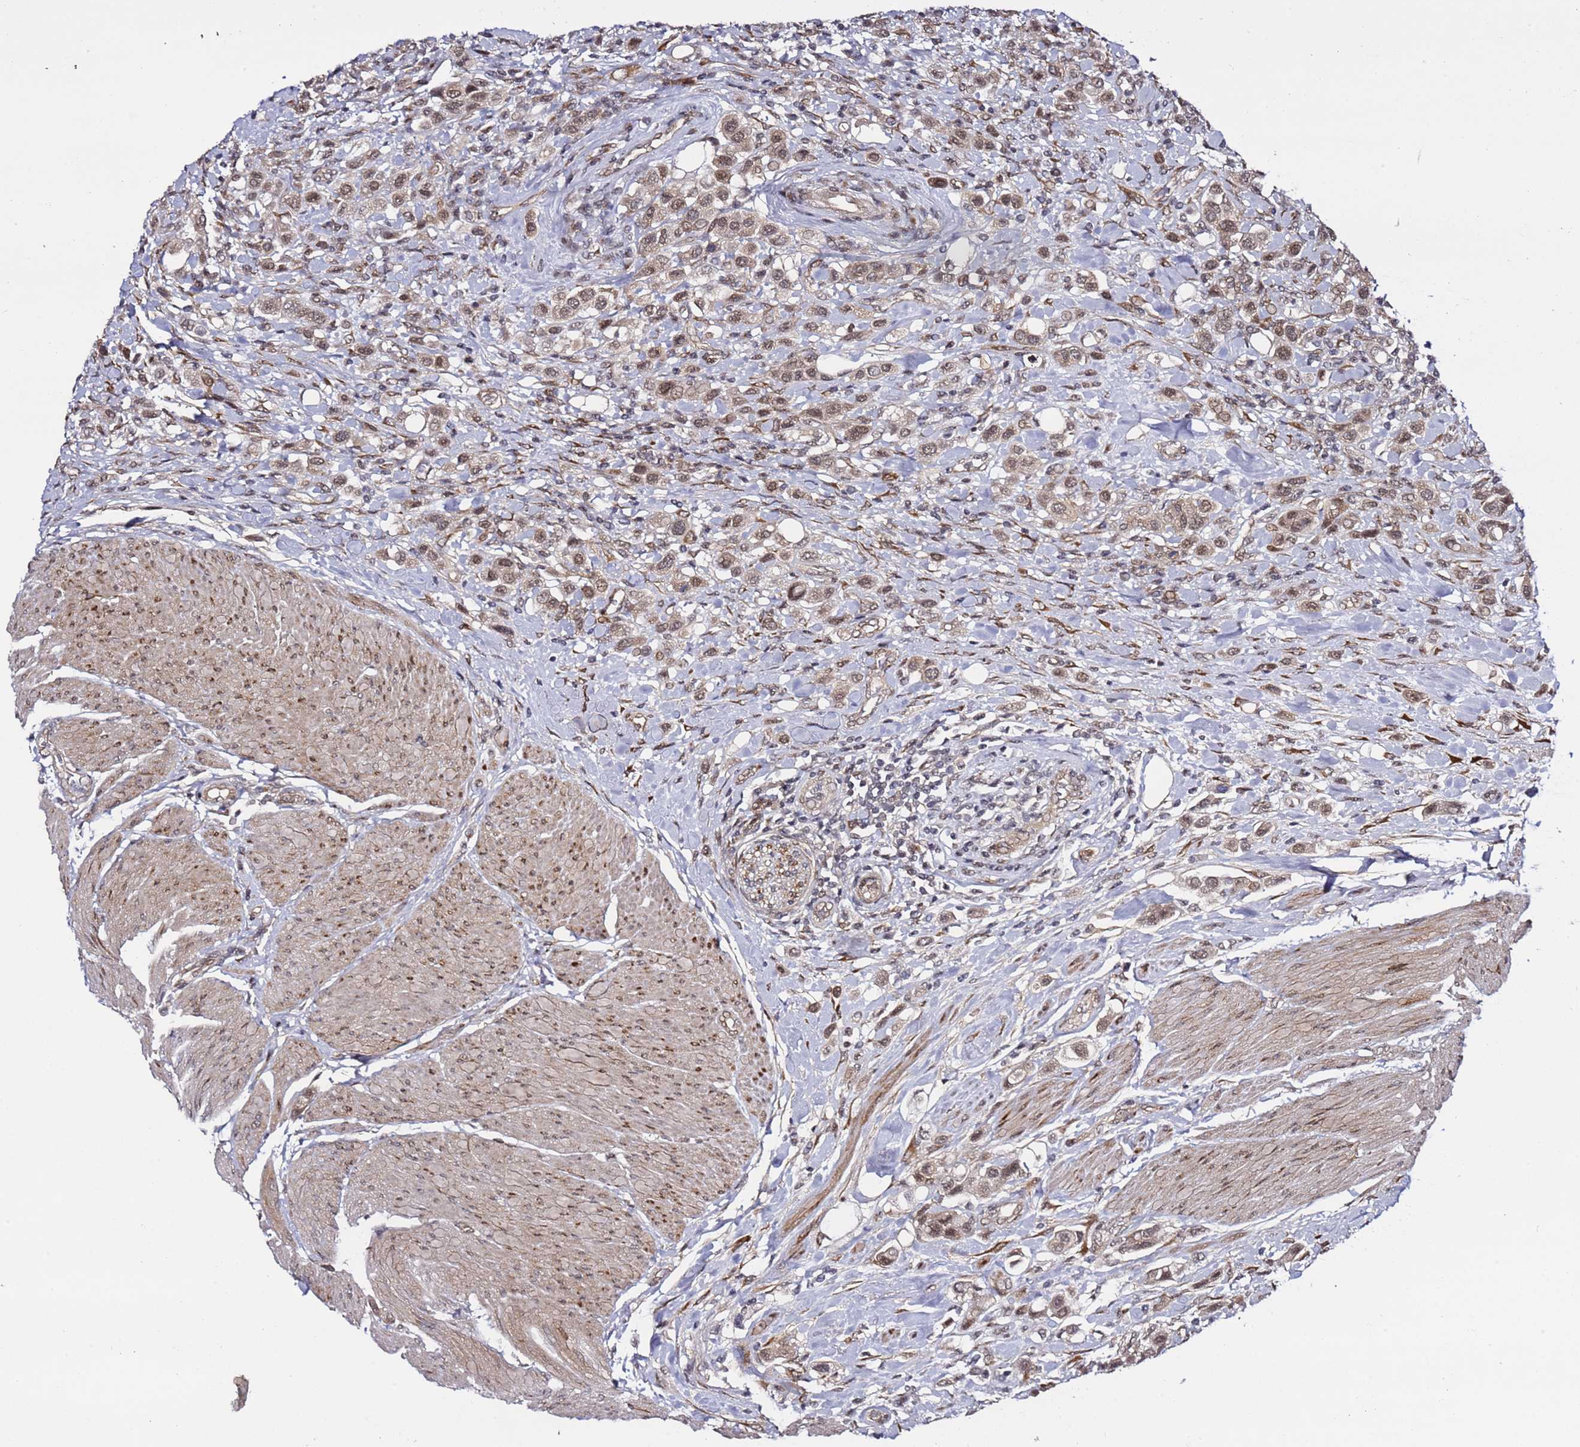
{"staining": {"intensity": "weak", "quantity": ">75%", "location": "cytoplasmic/membranous,nuclear"}, "tissue": "urothelial cancer", "cell_type": "Tumor cells", "image_type": "cancer", "snomed": [{"axis": "morphology", "description": "Urothelial carcinoma, High grade"}, {"axis": "topography", "description": "Urinary bladder"}], "caption": "This histopathology image displays immunohistochemistry (IHC) staining of urothelial cancer, with low weak cytoplasmic/membranous and nuclear positivity in approximately >75% of tumor cells.", "gene": "POLR2D", "patient": {"sex": "male", "age": 50}}